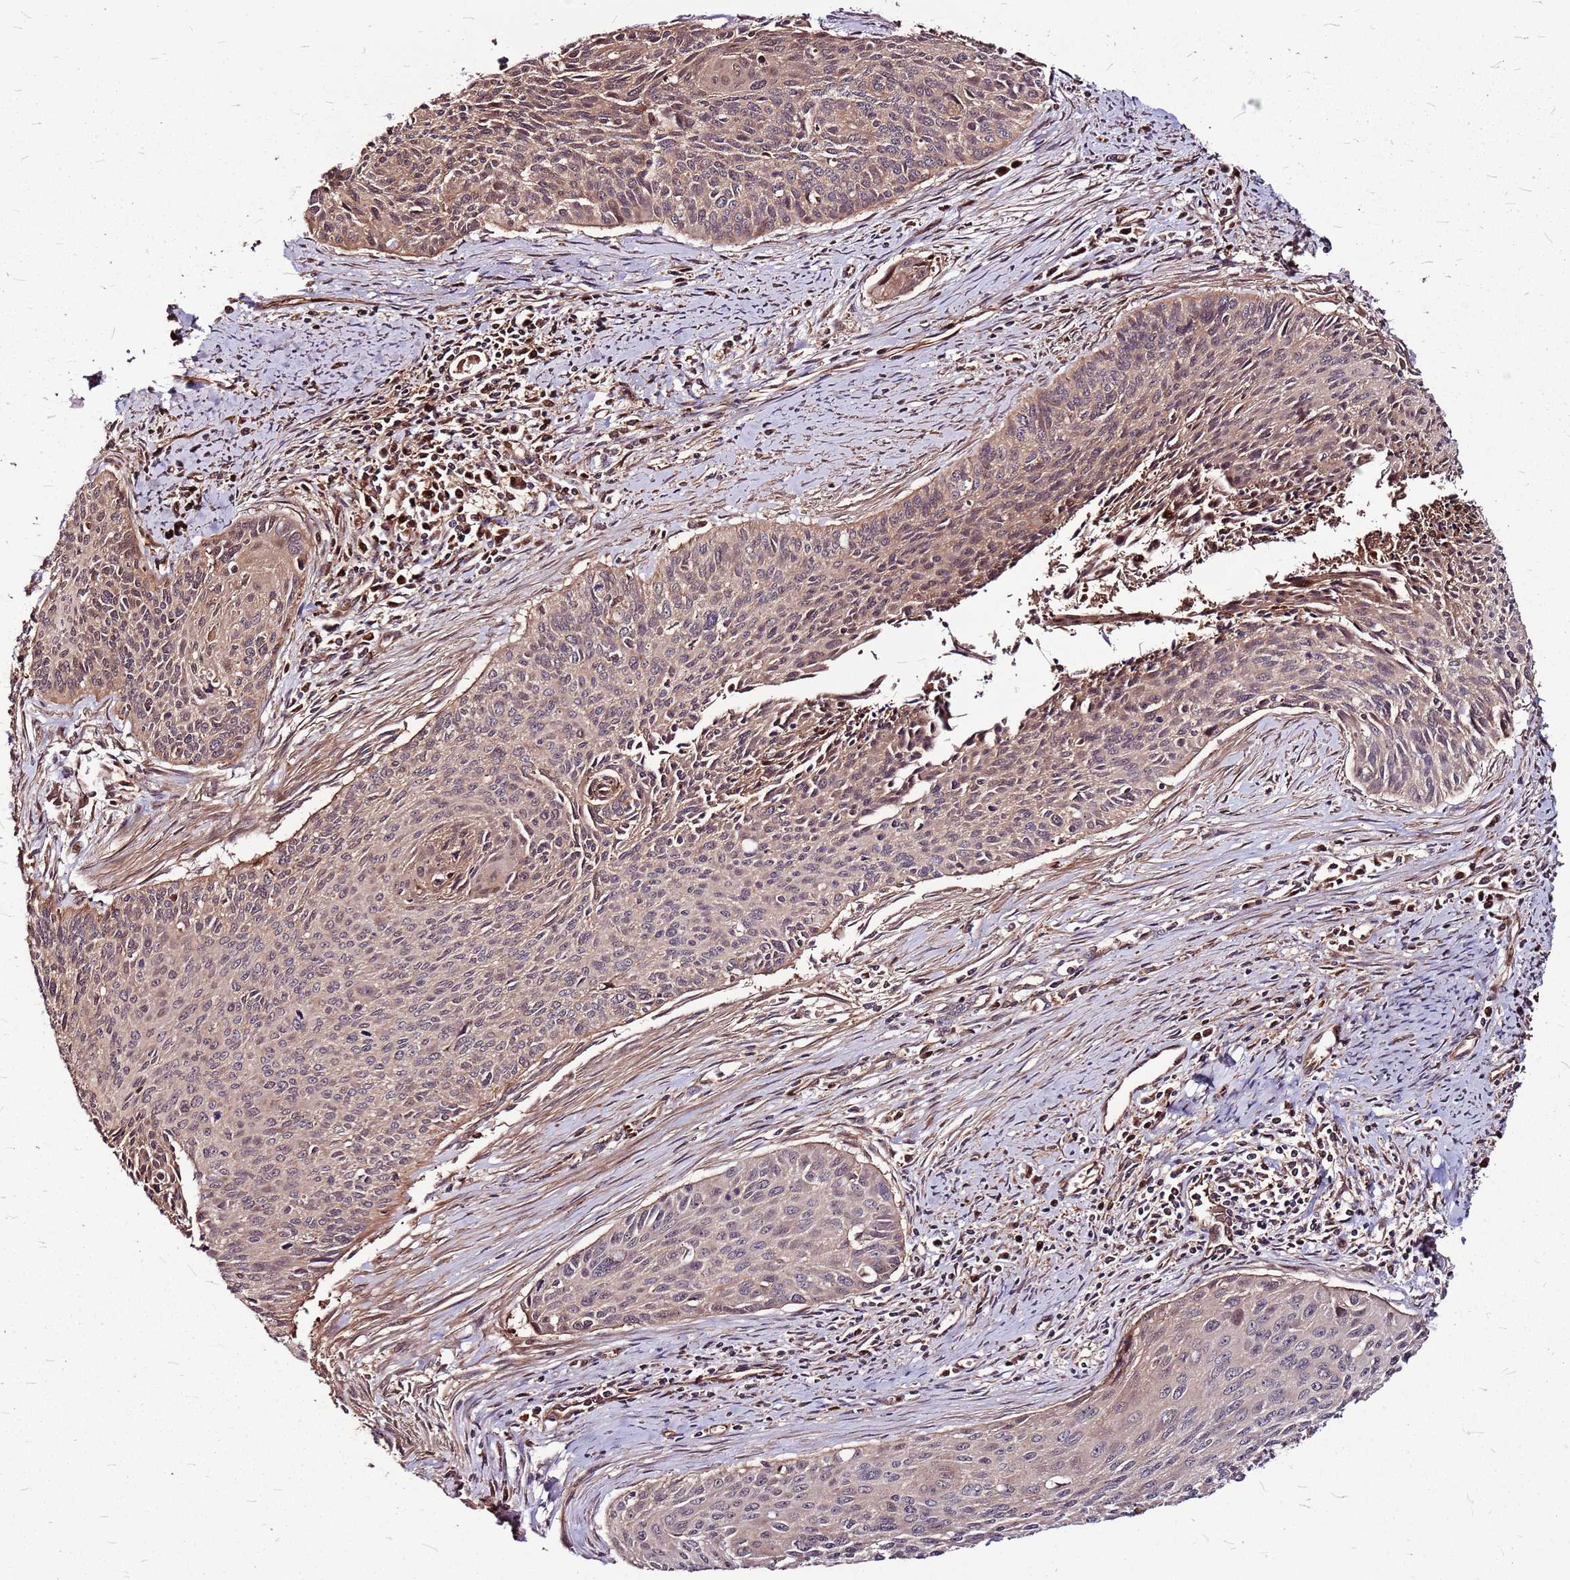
{"staining": {"intensity": "weak", "quantity": ">75%", "location": "cytoplasmic/membranous"}, "tissue": "cervical cancer", "cell_type": "Tumor cells", "image_type": "cancer", "snomed": [{"axis": "morphology", "description": "Squamous cell carcinoma, NOS"}, {"axis": "topography", "description": "Cervix"}], "caption": "Human cervical squamous cell carcinoma stained with a protein marker reveals weak staining in tumor cells.", "gene": "LYPLAL1", "patient": {"sex": "female", "age": 55}}